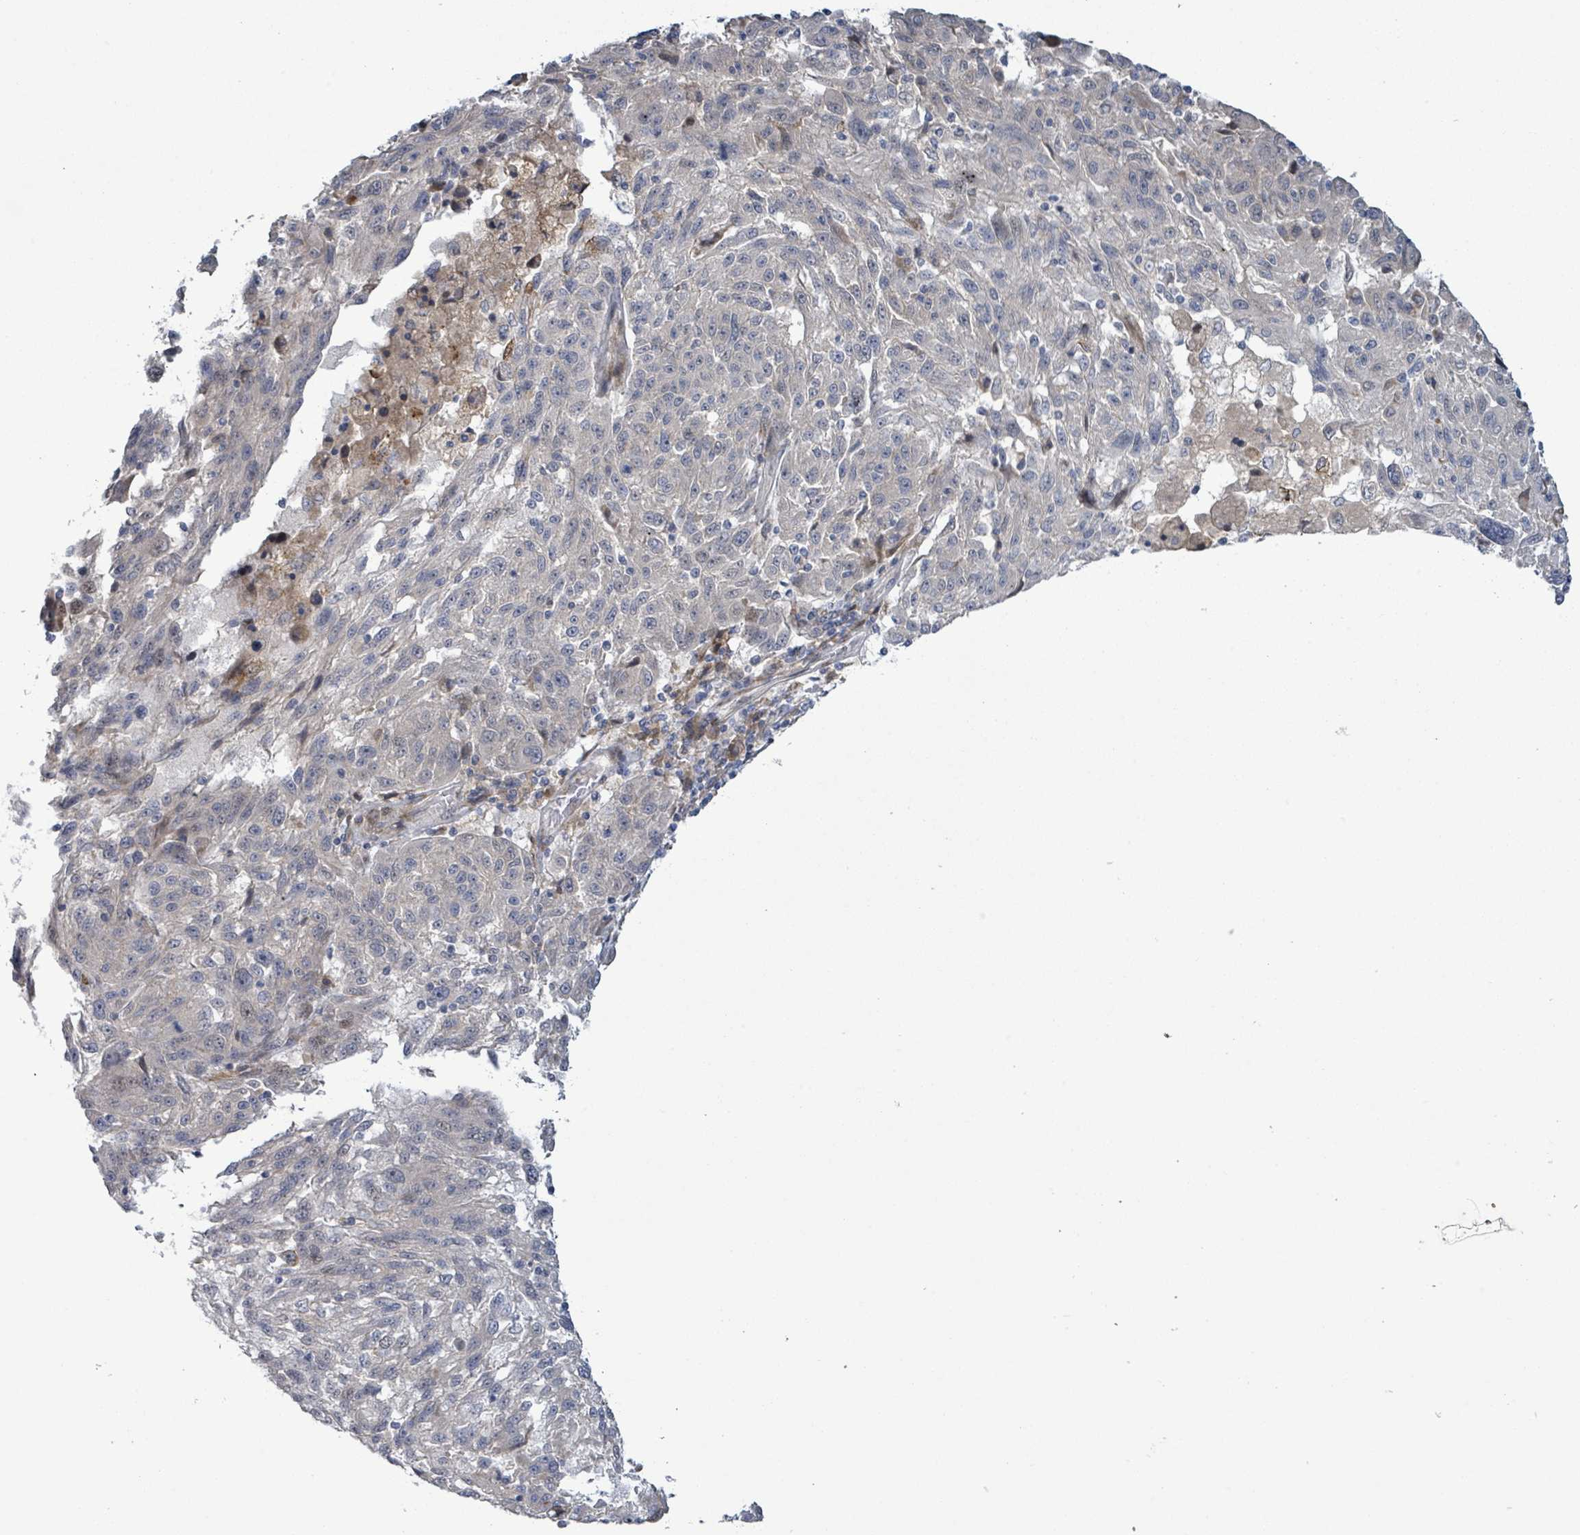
{"staining": {"intensity": "negative", "quantity": "none", "location": "none"}, "tissue": "melanoma", "cell_type": "Tumor cells", "image_type": "cancer", "snomed": [{"axis": "morphology", "description": "Malignant melanoma, NOS"}, {"axis": "topography", "description": "Skin"}], "caption": "Tumor cells are negative for protein expression in human melanoma.", "gene": "SLIT3", "patient": {"sex": "male", "age": 53}}